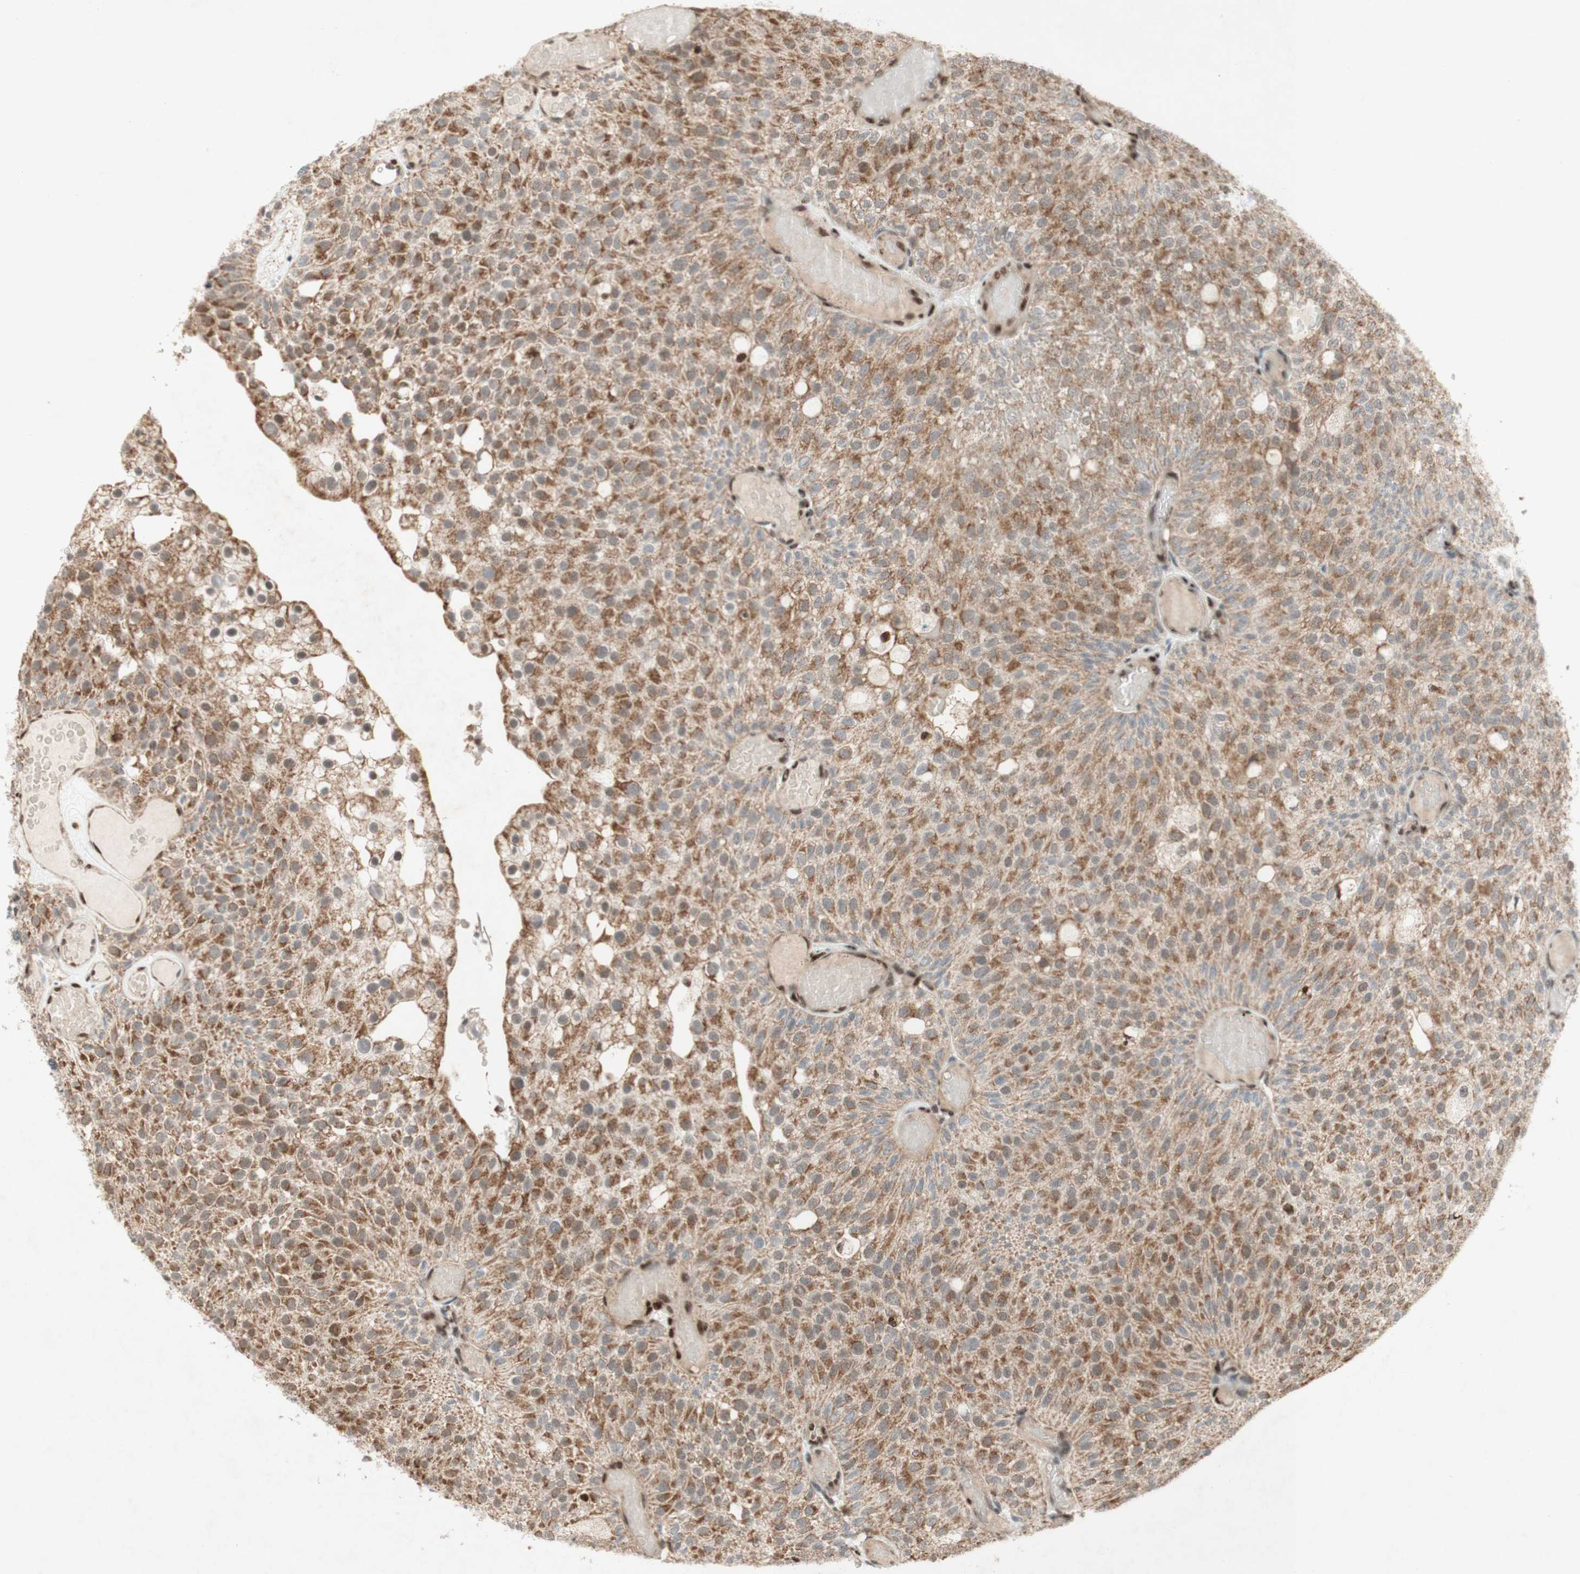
{"staining": {"intensity": "moderate", "quantity": "25%-75%", "location": "cytoplasmic/membranous"}, "tissue": "urothelial cancer", "cell_type": "Tumor cells", "image_type": "cancer", "snomed": [{"axis": "morphology", "description": "Urothelial carcinoma, Low grade"}, {"axis": "topography", "description": "Urinary bladder"}], "caption": "Immunohistochemical staining of urothelial cancer reveals moderate cytoplasmic/membranous protein staining in about 25%-75% of tumor cells. The staining was performed using DAB (3,3'-diaminobenzidine), with brown indicating positive protein expression. Nuclei are stained blue with hematoxylin.", "gene": "DNMT3A", "patient": {"sex": "male", "age": 78}}